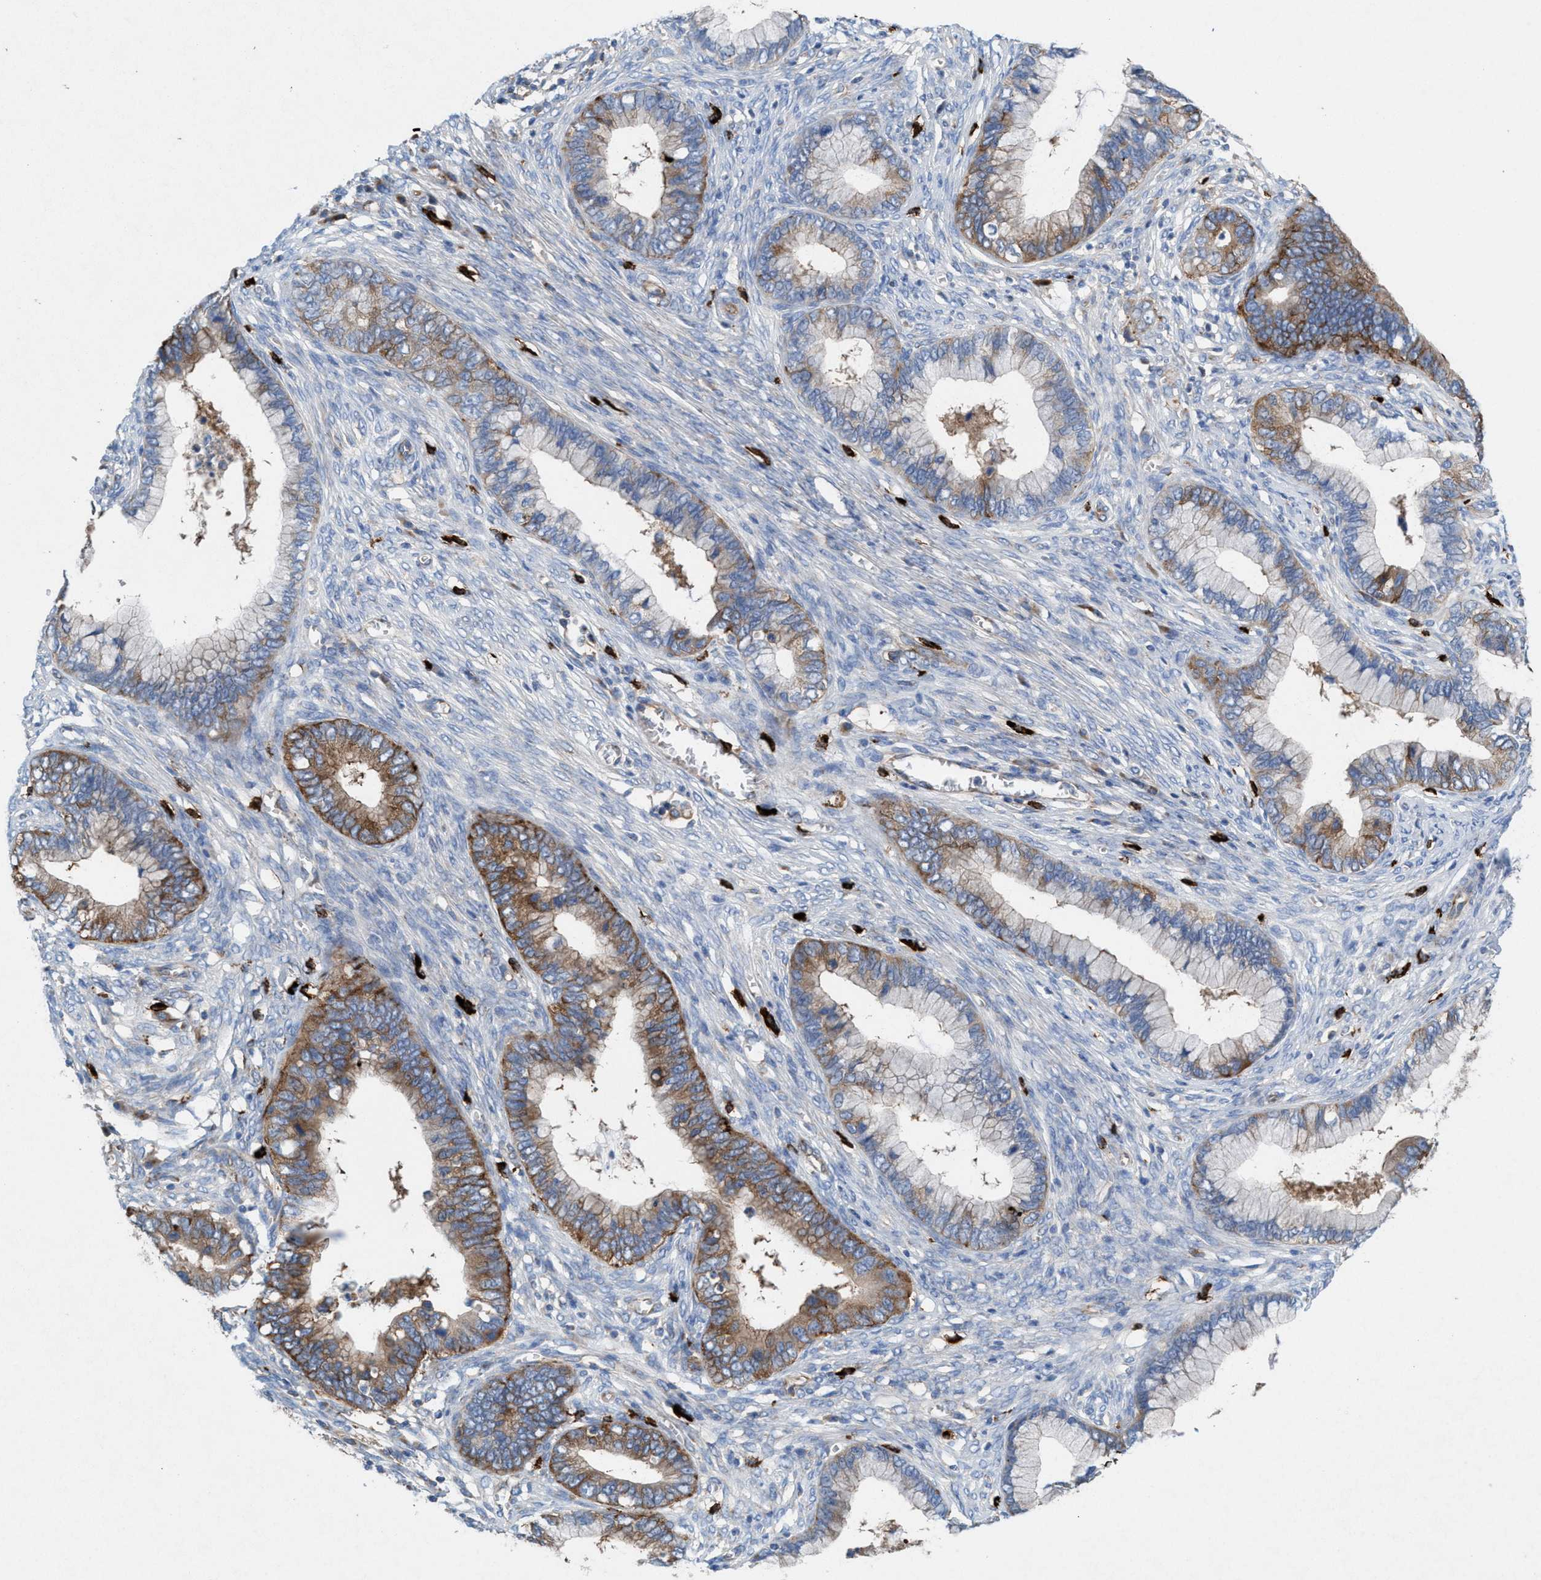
{"staining": {"intensity": "moderate", "quantity": ">75%", "location": "cytoplasmic/membranous"}, "tissue": "cervical cancer", "cell_type": "Tumor cells", "image_type": "cancer", "snomed": [{"axis": "morphology", "description": "Adenocarcinoma, NOS"}, {"axis": "topography", "description": "Cervix"}], "caption": "Protein expression analysis of adenocarcinoma (cervical) reveals moderate cytoplasmic/membranous expression in approximately >75% of tumor cells.", "gene": "NYAP1", "patient": {"sex": "female", "age": 44}}